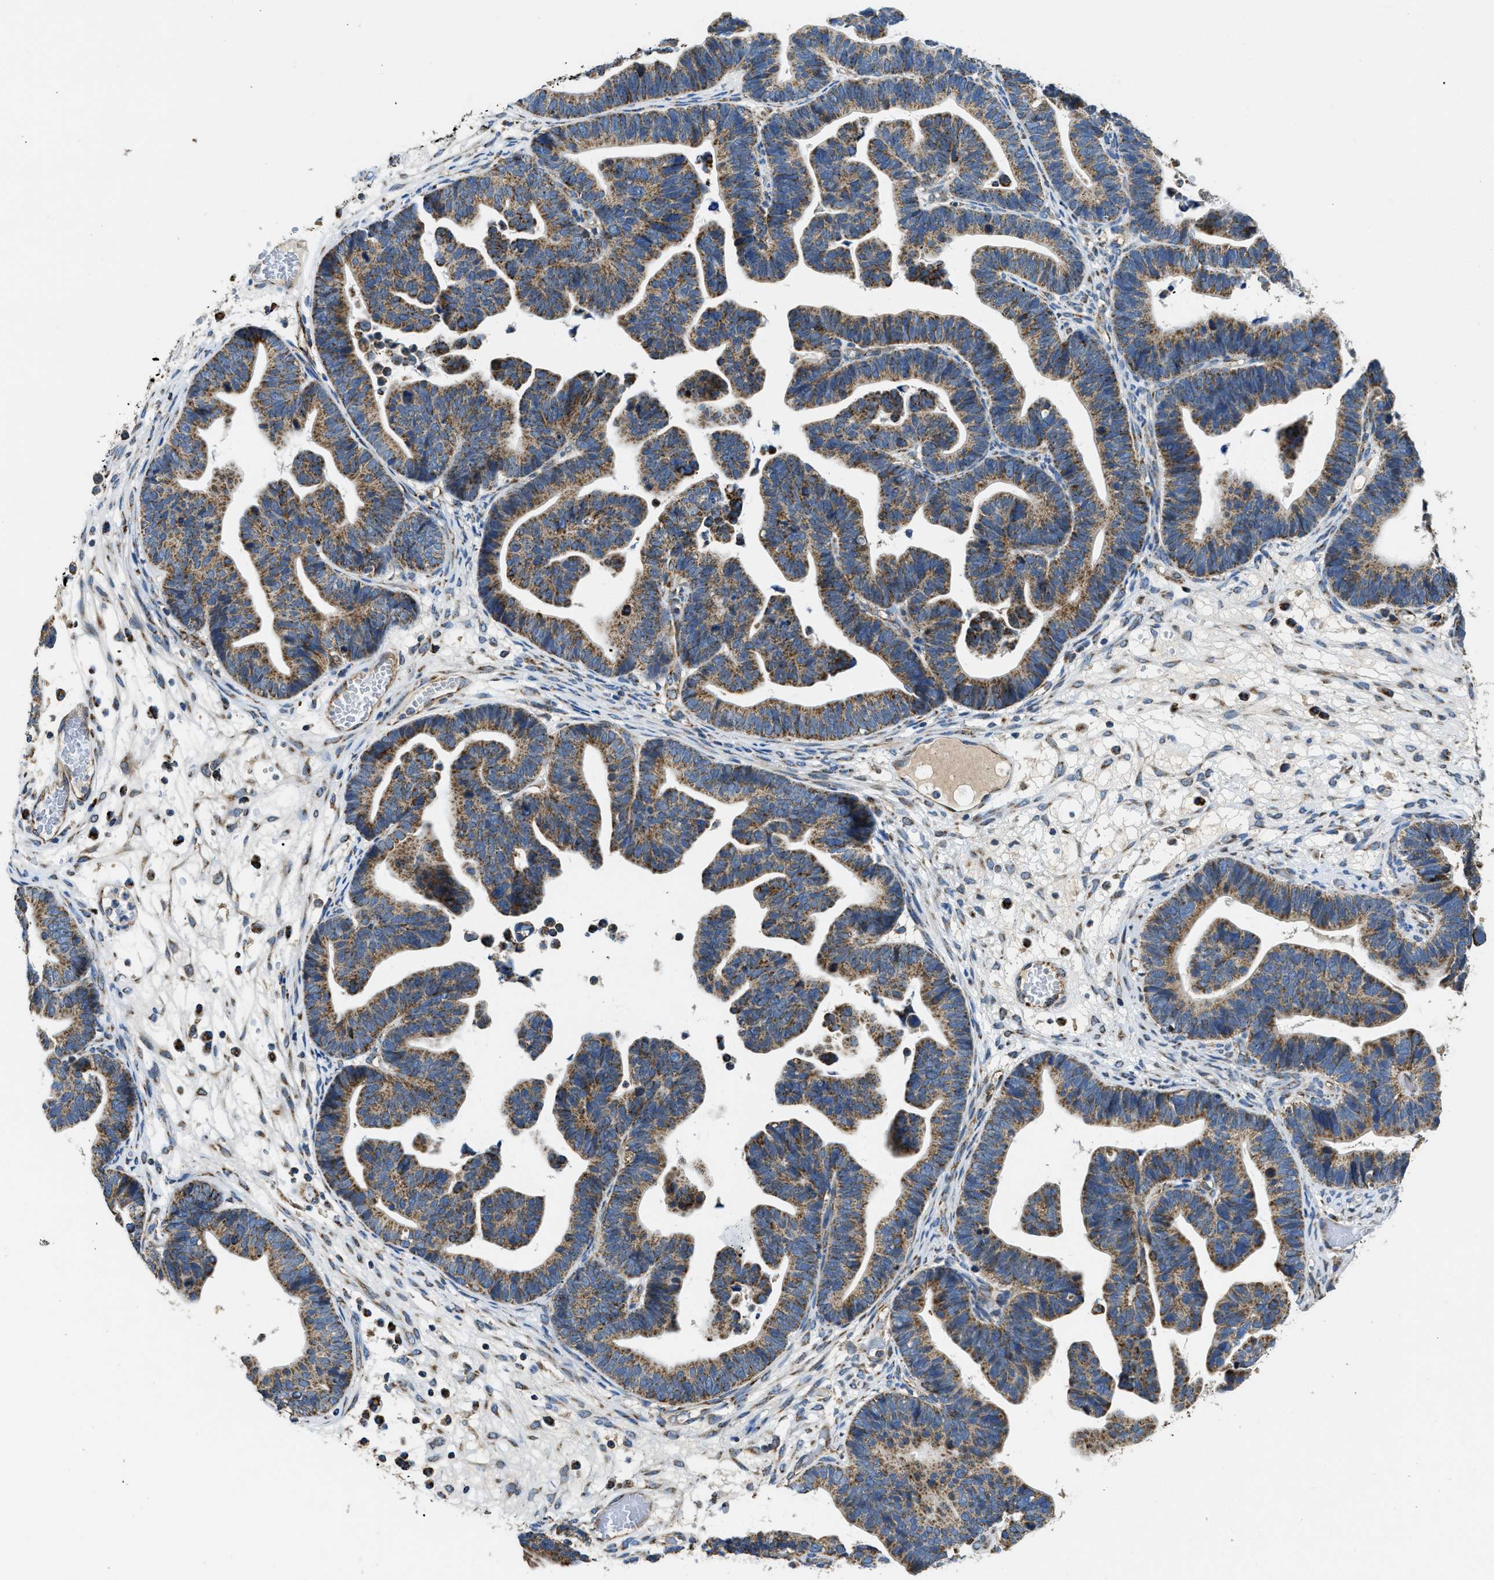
{"staining": {"intensity": "moderate", "quantity": ">75%", "location": "cytoplasmic/membranous"}, "tissue": "ovarian cancer", "cell_type": "Tumor cells", "image_type": "cancer", "snomed": [{"axis": "morphology", "description": "Cystadenocarcinoma, serous, NOS"}, {"axis": "topography", "description": "Ovary"}], "caption": "This is an image of immunohistochemistry (IHC) staining of ovarian cancer, which shows moderate staining in the cytoplasmic/membranous of tumor cells.", "gene": "STK33", "patient": {"sex": "female", "age": 56}}